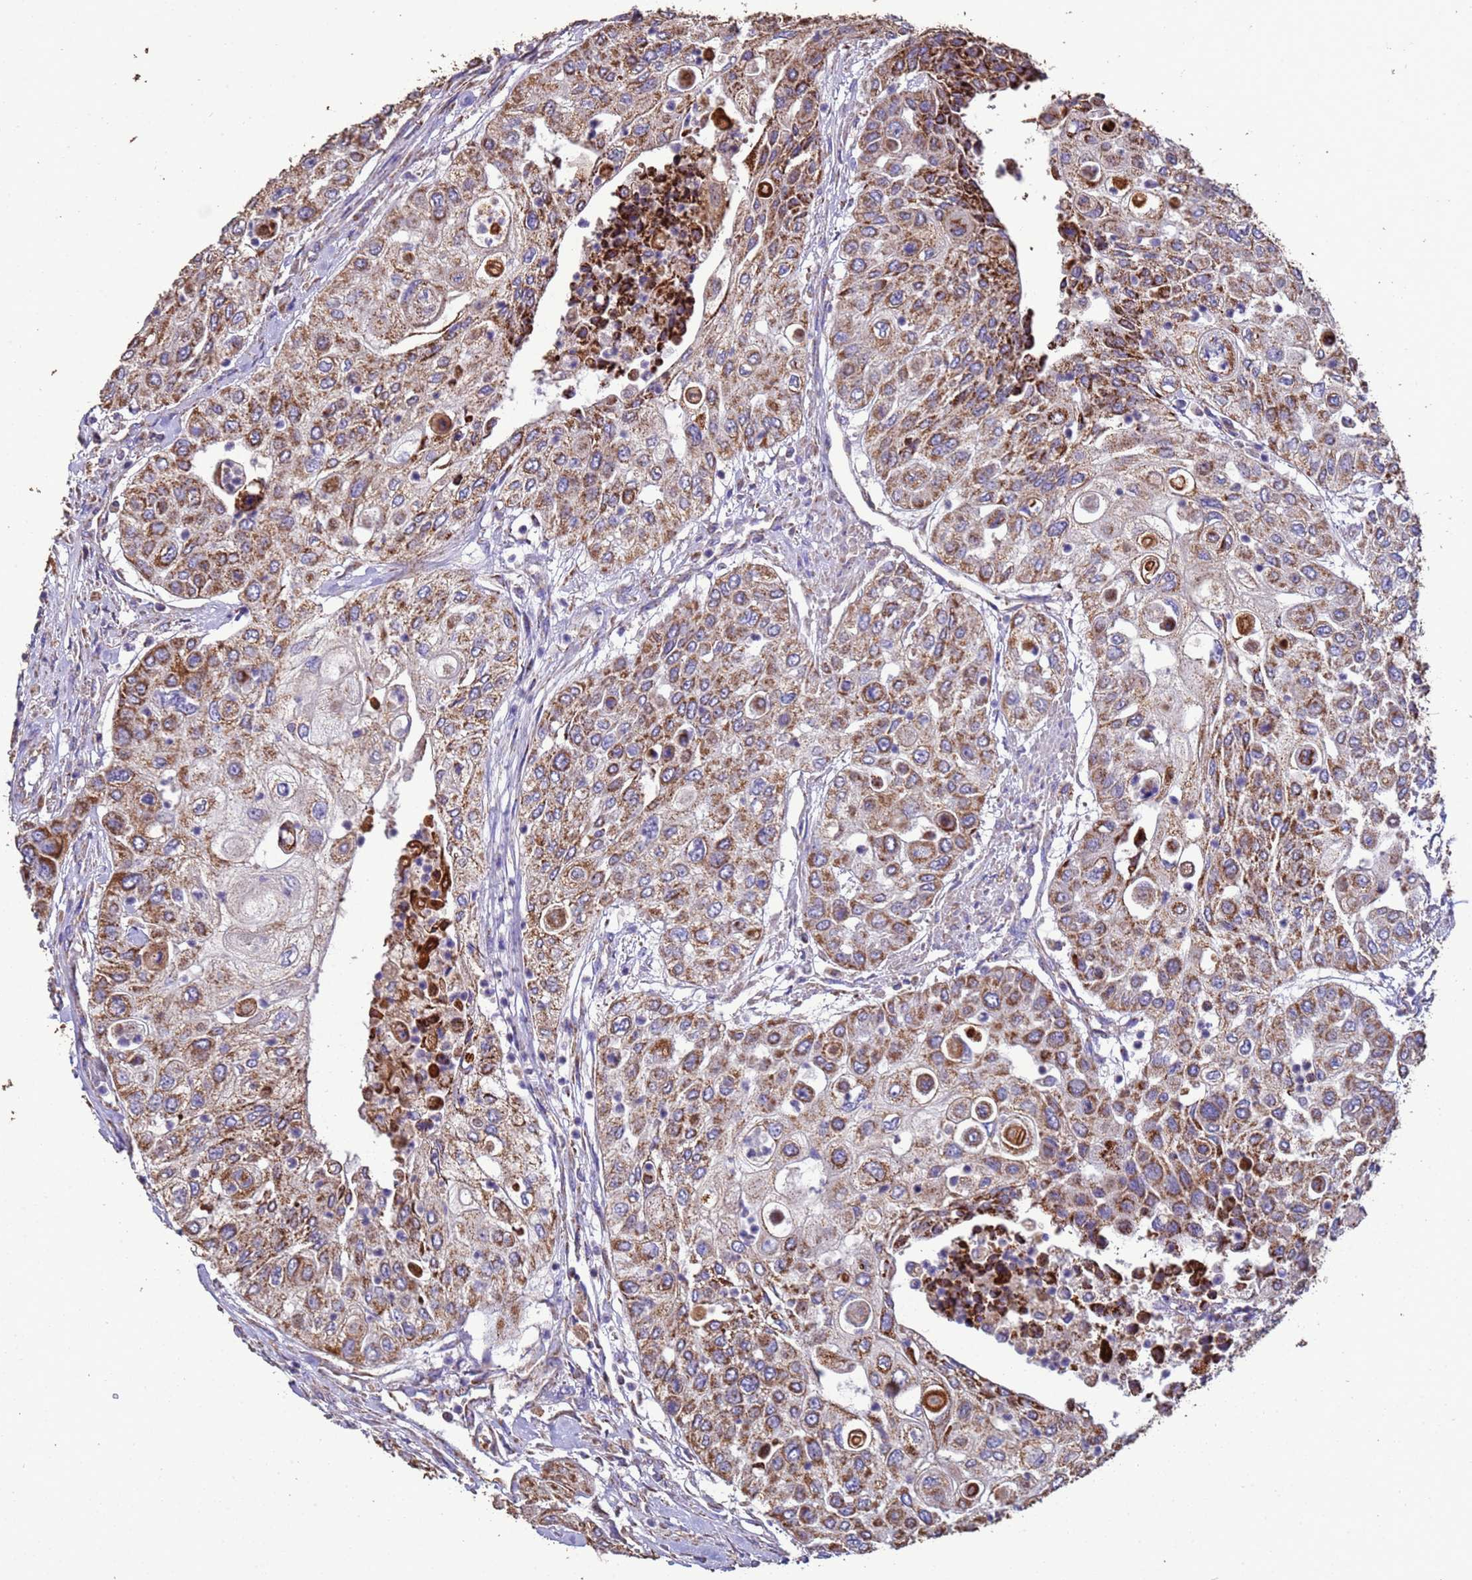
{"staining": {"intensity": "moderate", "quantity": ">75%", "location": "cytoplasmic/membranous"}, "tissue": "urothelial cancer", "cell_type": "Tumor cells", "image_type": "cancer", "snomed": [{"axis": "morphology", "description": "Urothelial carcinoma, High grade"}, {"axis": "topography", "description": "Urinary bladder"}], "caption": "The micrograph reveals staining of urothelial cancer, revealing moderate cytoplasmic/membranous protein positivity (brown color) within tumor cells.", "gene": "ZNFX1", "patient": {"sex": "female", "age": 79}}